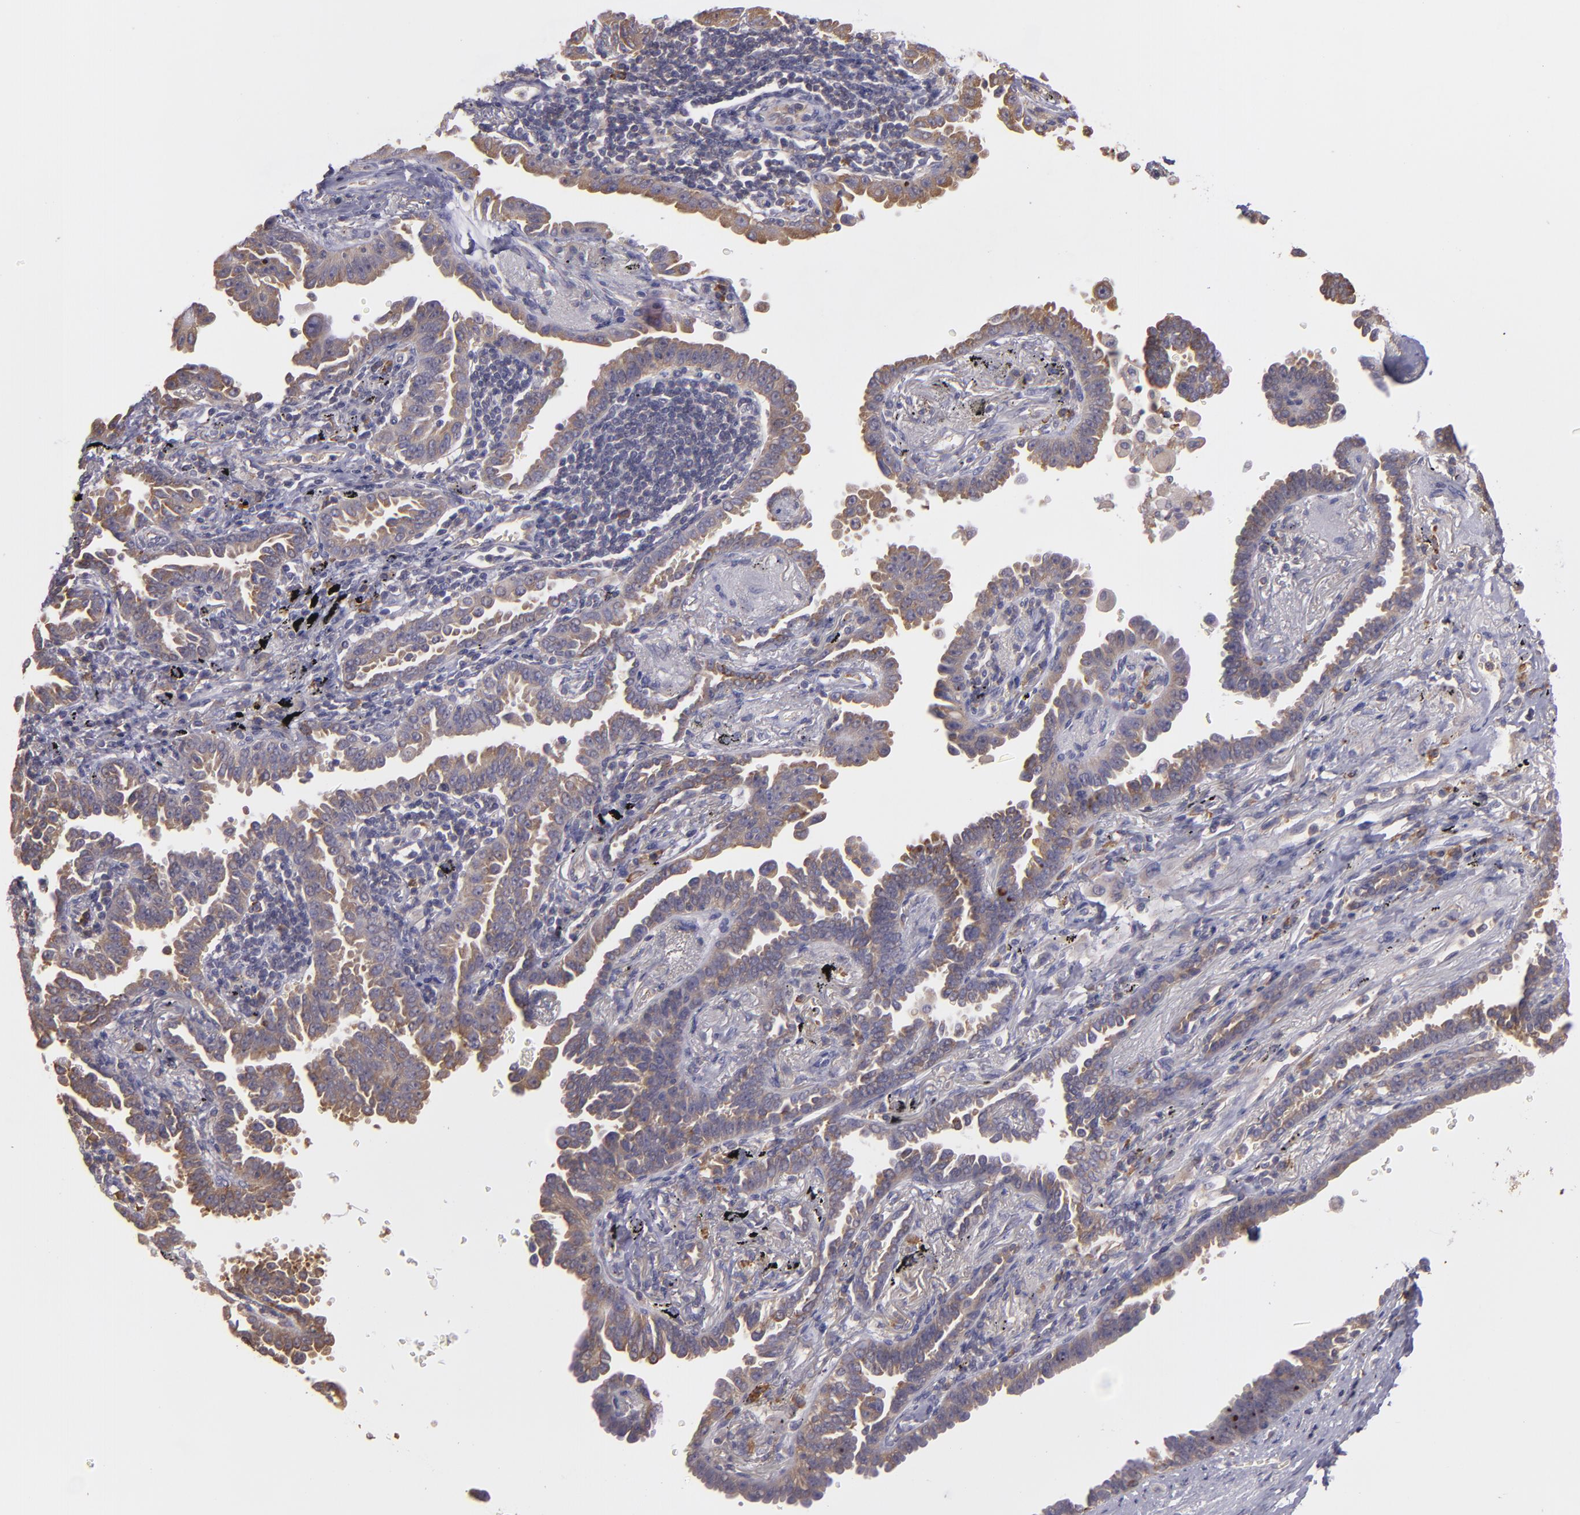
{"staining": {"intensity": "moderate", "quantity": ">75%", "location": "cytoplasmic/membranous"}, "tissue": "lung cancer", "cell_type": "Tumor cells", "image_type": "cancer", "snomed": [{"axis": "morphology", "description": "Adenocarcinoma, NOS"}, {"axis": "topography", "description": "Lung"}], "caption": "Human lung adenocarcinoma stained with a protein marker shows moderate staining in tumor cells.", "gene": "ECE1", "patient": {"sex": "female", "age": 64}}